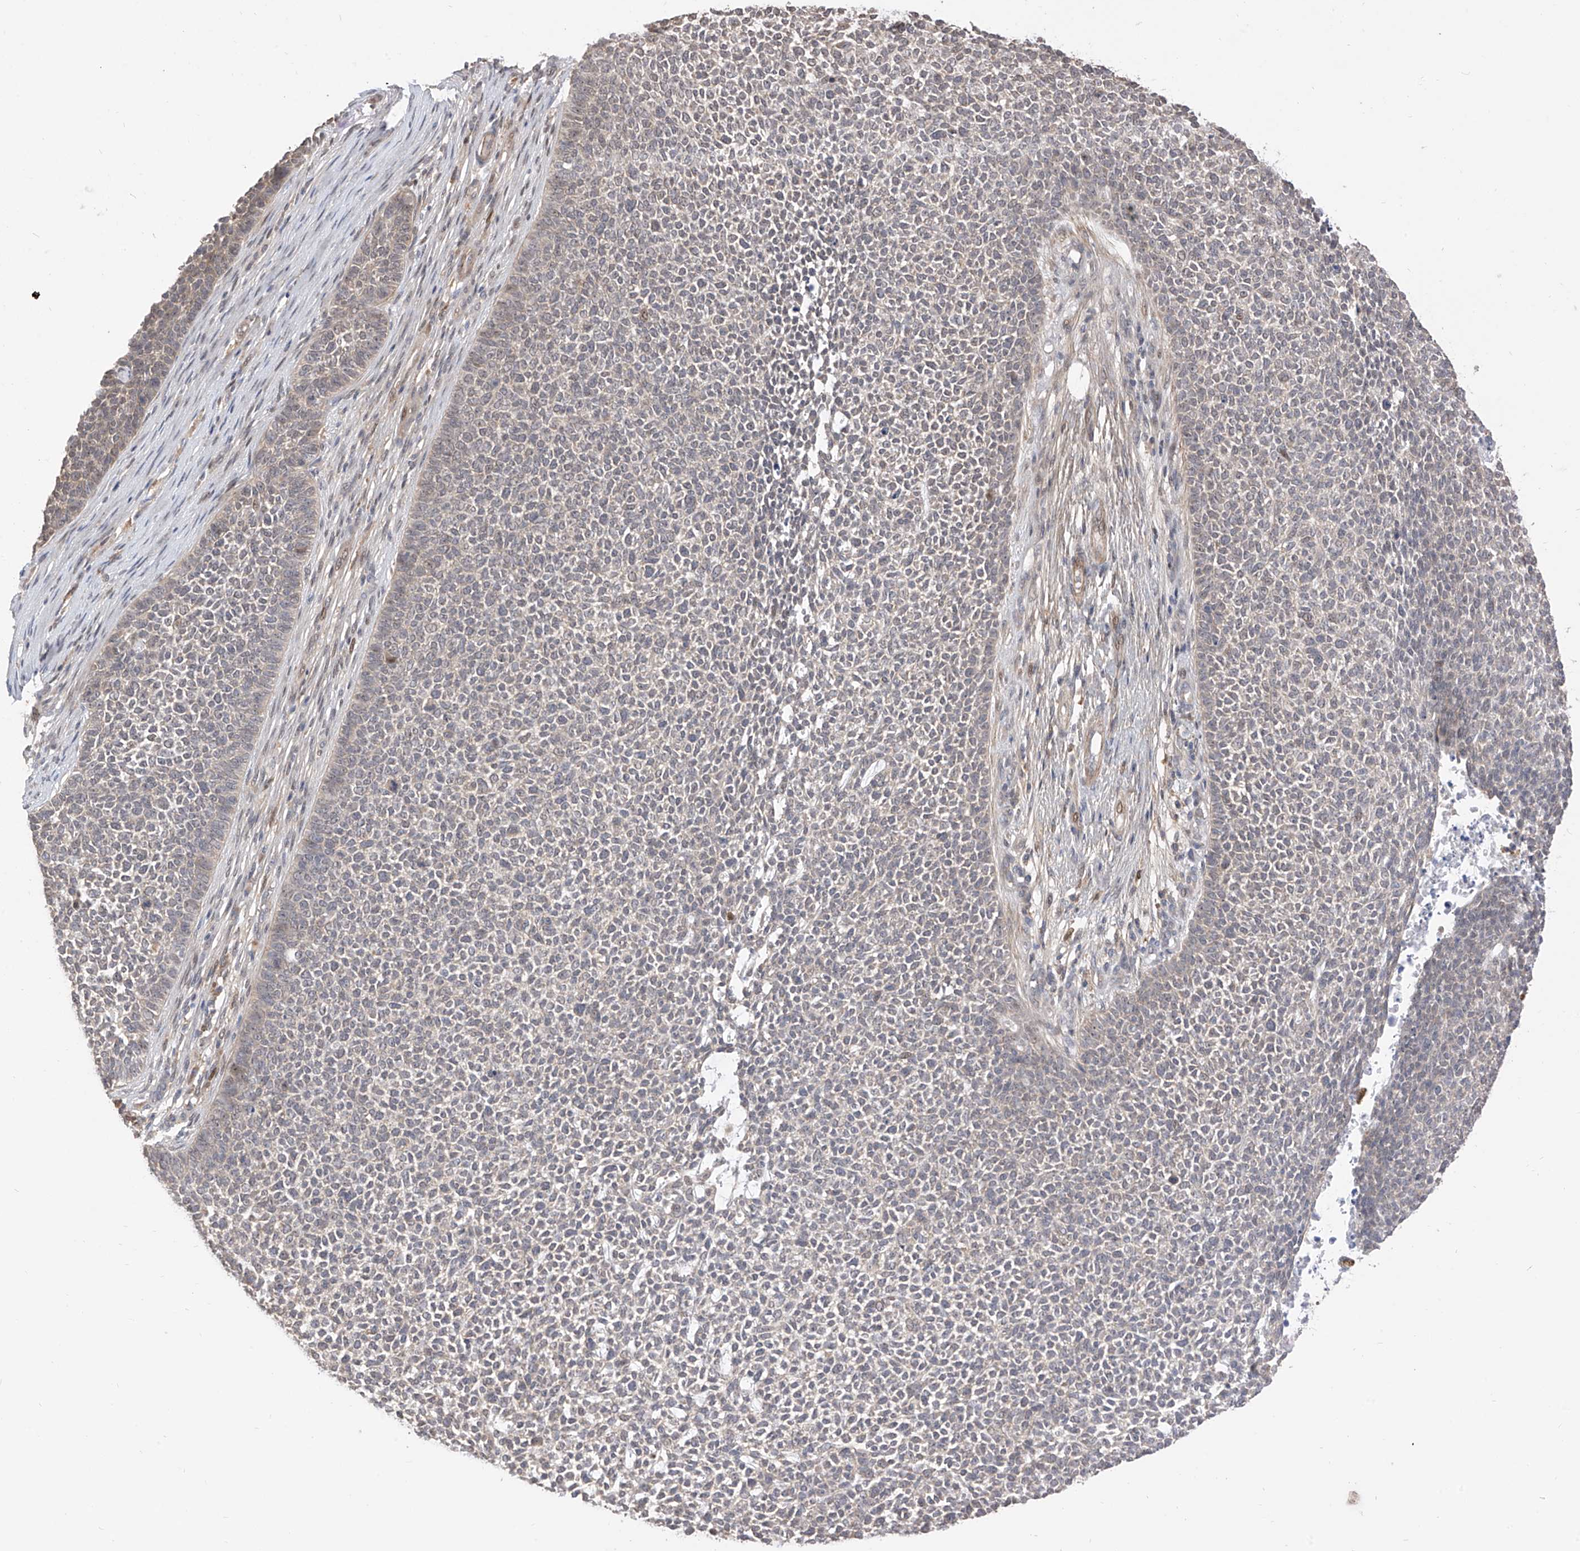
{"staining": {"intensity": "moderate", "quantity": "<25%", "location": "nuclear"}, "tissue": "skin cancer", "cell_type": "Tumor cells", "image_type": "cancer", "snomed": [{"axis": "morphology", "description": "Basal cell carcinoma"}, {"axis": "topography", "description": "Skin"}], "caption": "Protein expression analysis of basal cell carcinoma (skin) shows moderate nuclear staining in about <25% of tumor cells.", "gene": "LATS1", "patient": {"sex": "female", "age": 84}}